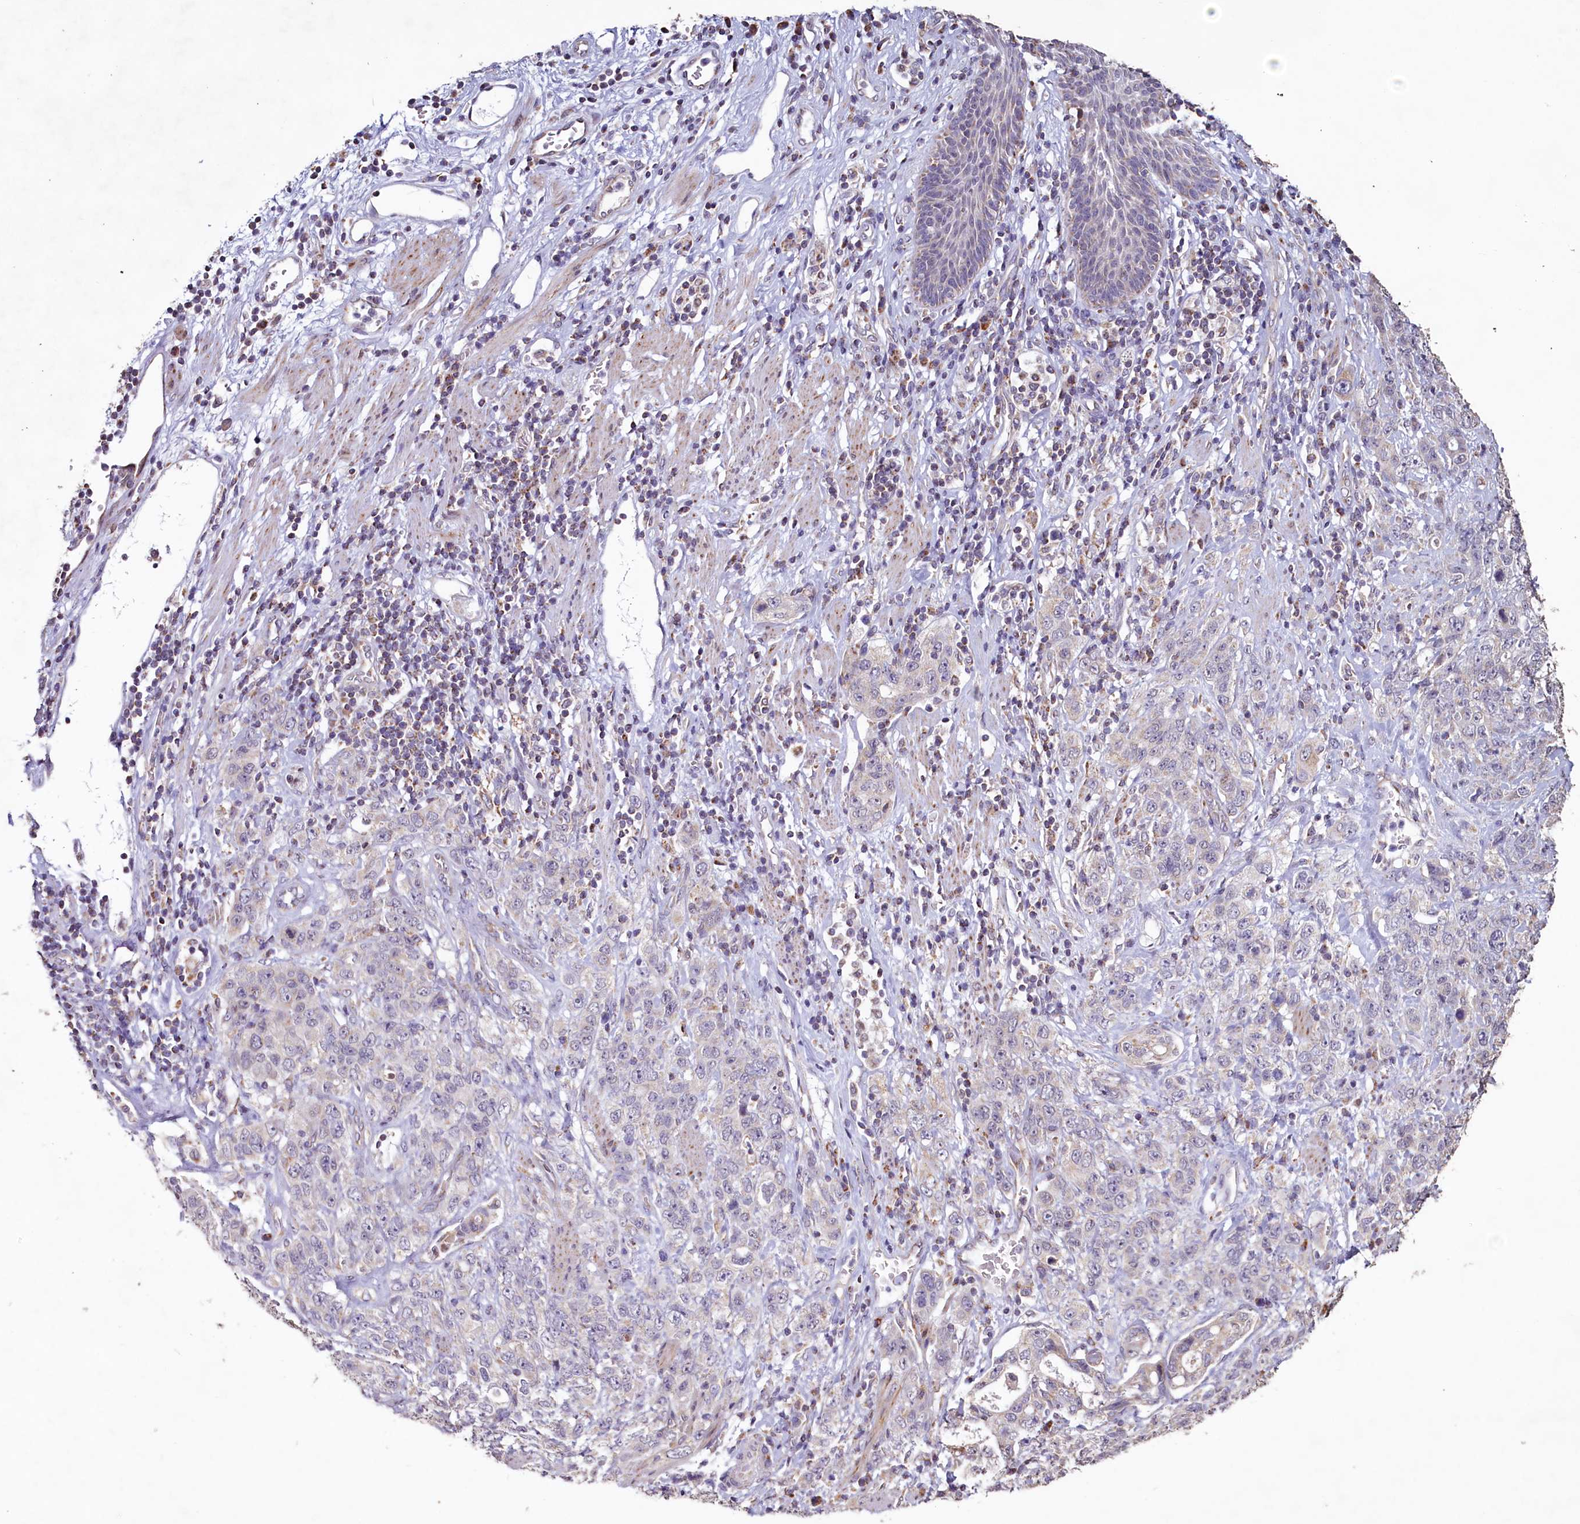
{"staining": {"intensity": "negative", "quantity": "none", "location": "none"}, "tissue": "stomach cancer", "cell_type": "Tumor cells", "image_type": "cancer", "snomed": [{"axis": "morphology", "description": "Adenocarcinoma, NOS"}, {"axis": "topography", "description": "Stomach"}], "caption": "Stomach cancer (adenocarcinoma) stained for a protein using immunohistochemistry (IHC) demonstrates no expression tumor cells.", "gene": "PDE6D", "patient": {"sex": "male", "age": 48}}